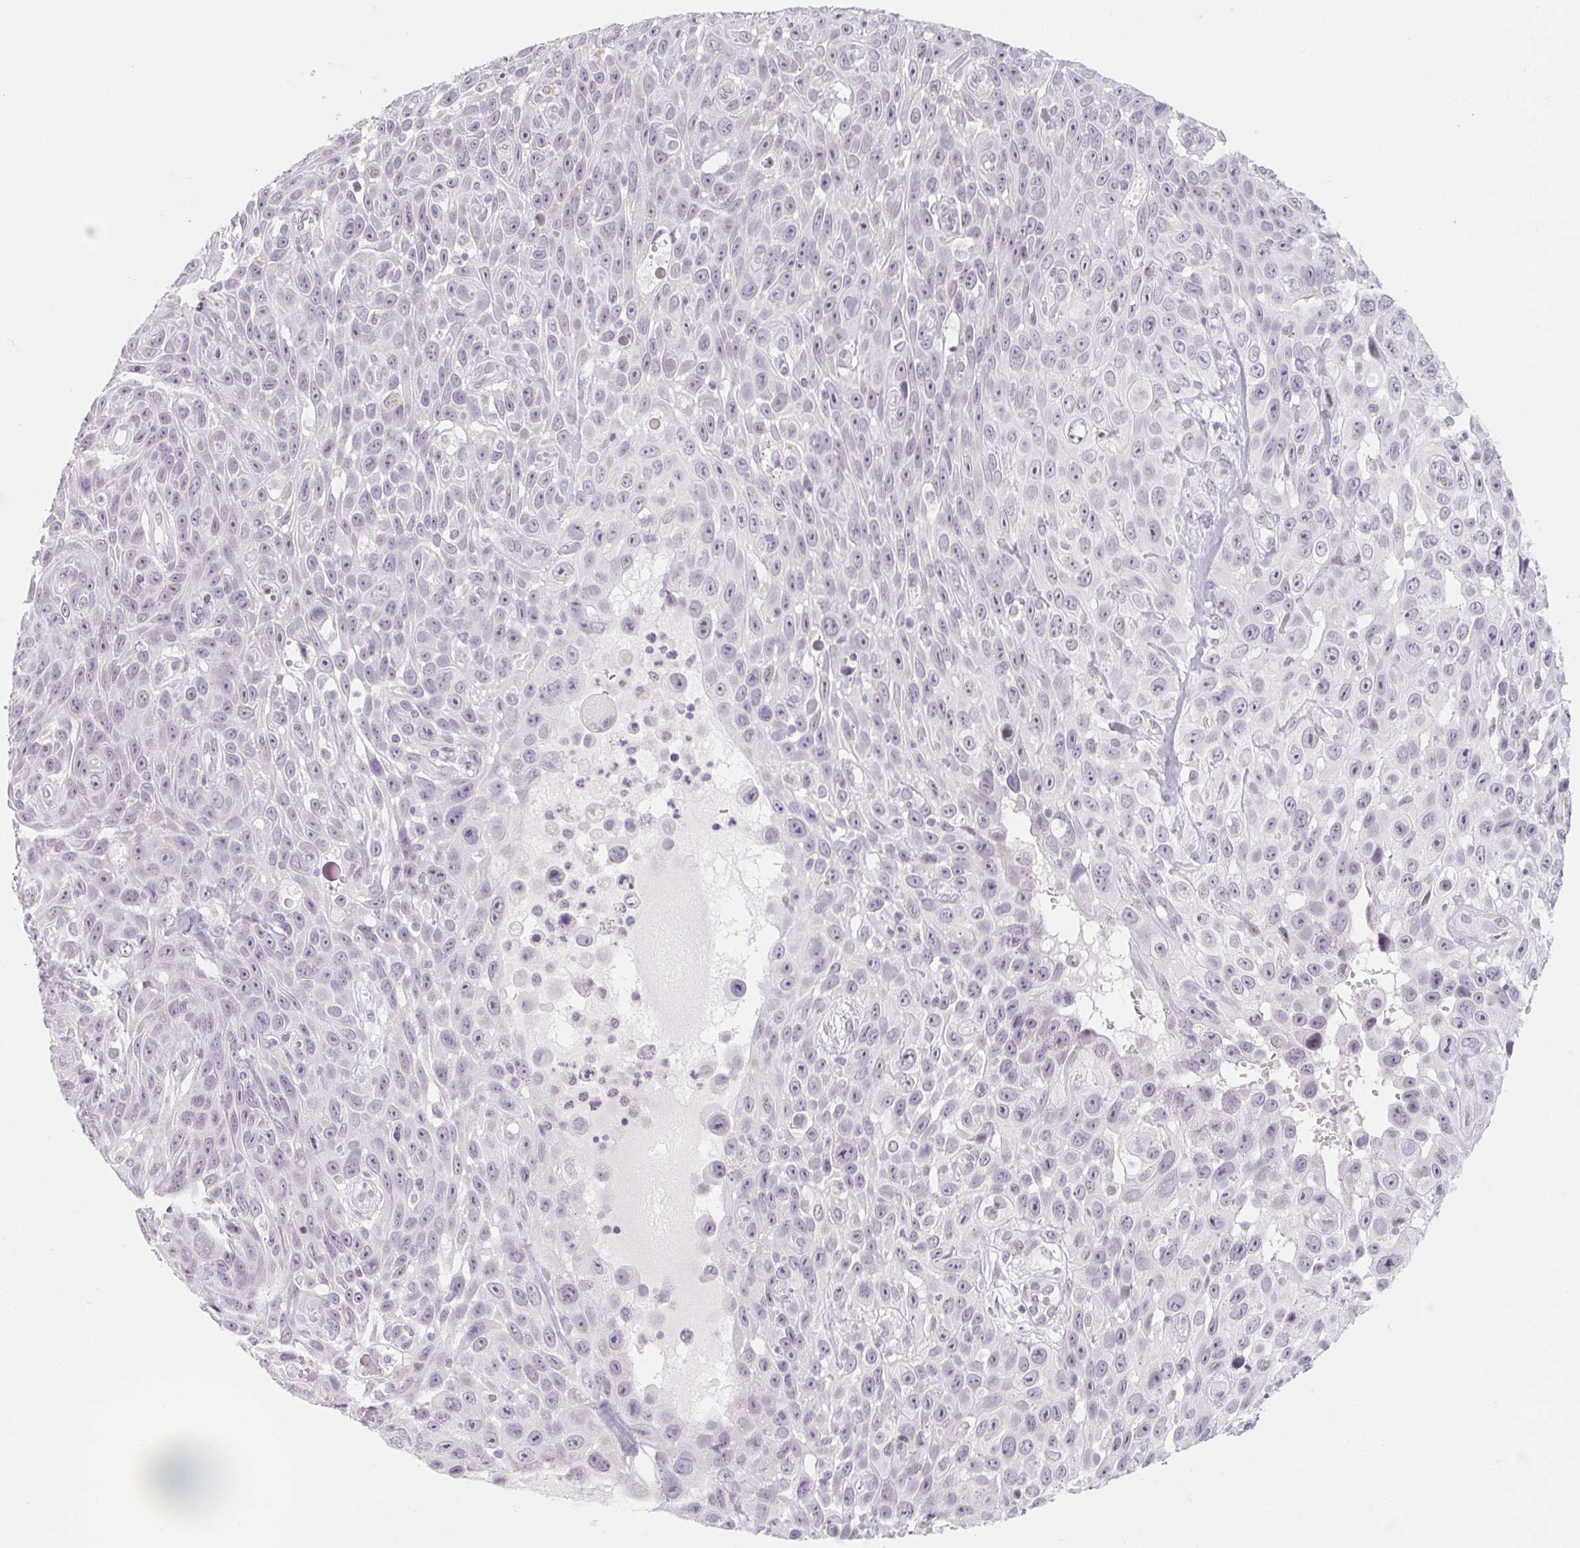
{"staining": {"intensity": "negative", "quantity": "none", "location": "none"}, "tissue": "skin cancer", "cell_type": "Tumor cells", "image_type": "cancer", "snomed": [{"axis": "morphology", "description": "Squamous cell carcinoma, NOS"}, {"axis": "topography", "description": "Skin"}], "caption": "High power microscopy image of an immunohistochemistry micrograph of squamous cell carcinoma (skin), revealing no significant staining in tumor cells. Brightfield microscopy of IHC stained with DAB (brown) and hematoxylin (blue), captured at high magnification.", "gene": "KCNQ2", "patient": {"sex": "male", "age": 82}}